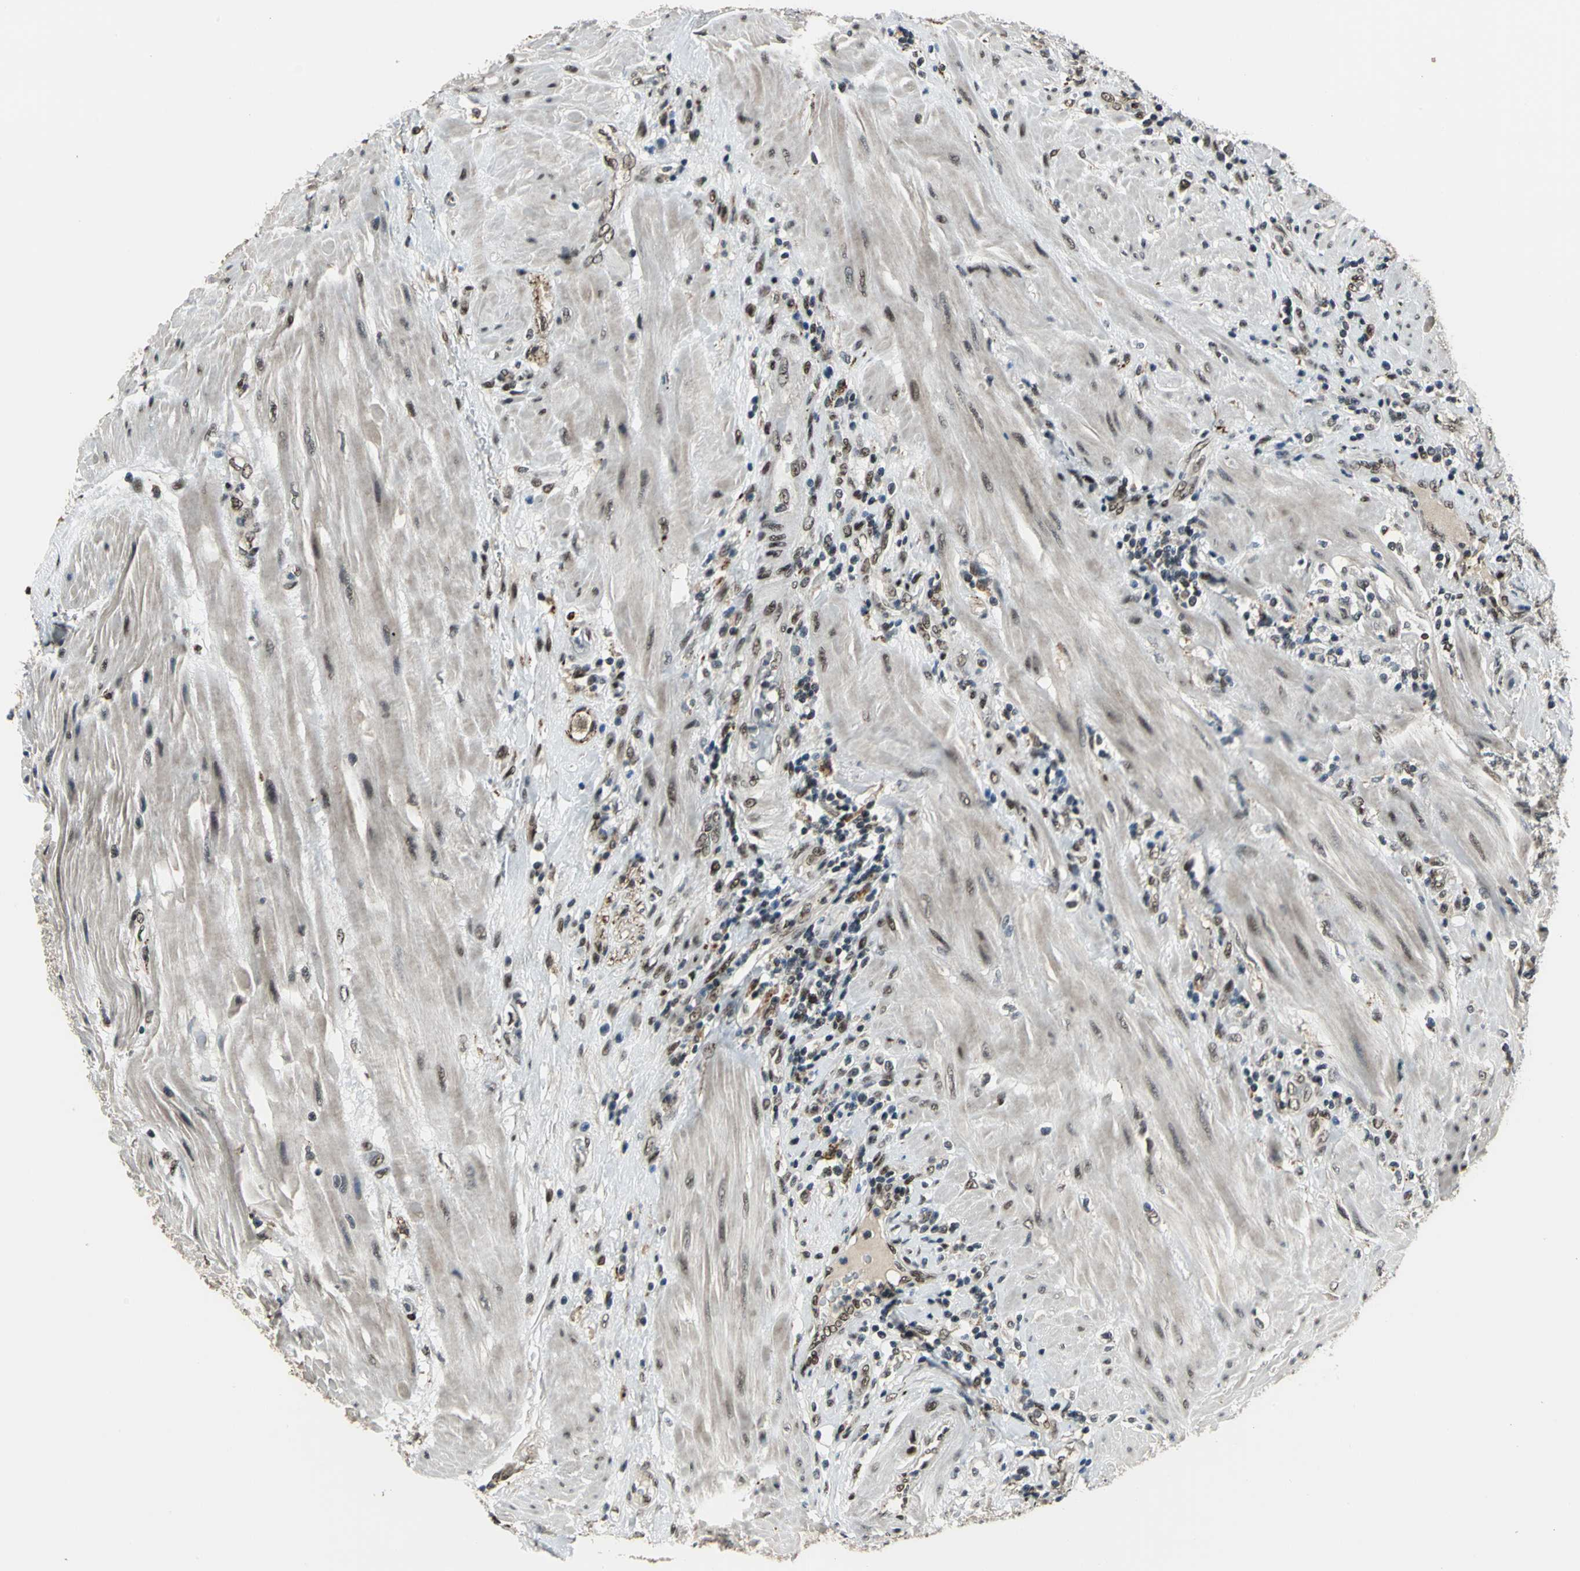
{"staining": {"intensity": "weak", "quantity": "25%-75%", "location": "nuclear"}, "tissue": "pancreatic cancer", "cell_type": "Tumor cells", "image_type": "cancer", "snomed": [{"axis": "morphology", "description": "Adenocarcinoma, NOS"}, {"axis": "topography", "description": "Pancreas"}], "caption": "This photomicrograph exhibits IHC staining of pancreatic adenocarcinoma, with low weak nuclear expression in about 25%-75% of tumor cells.", "gene": "ELF2", "patient": {"sex": "female", "age": 64}}